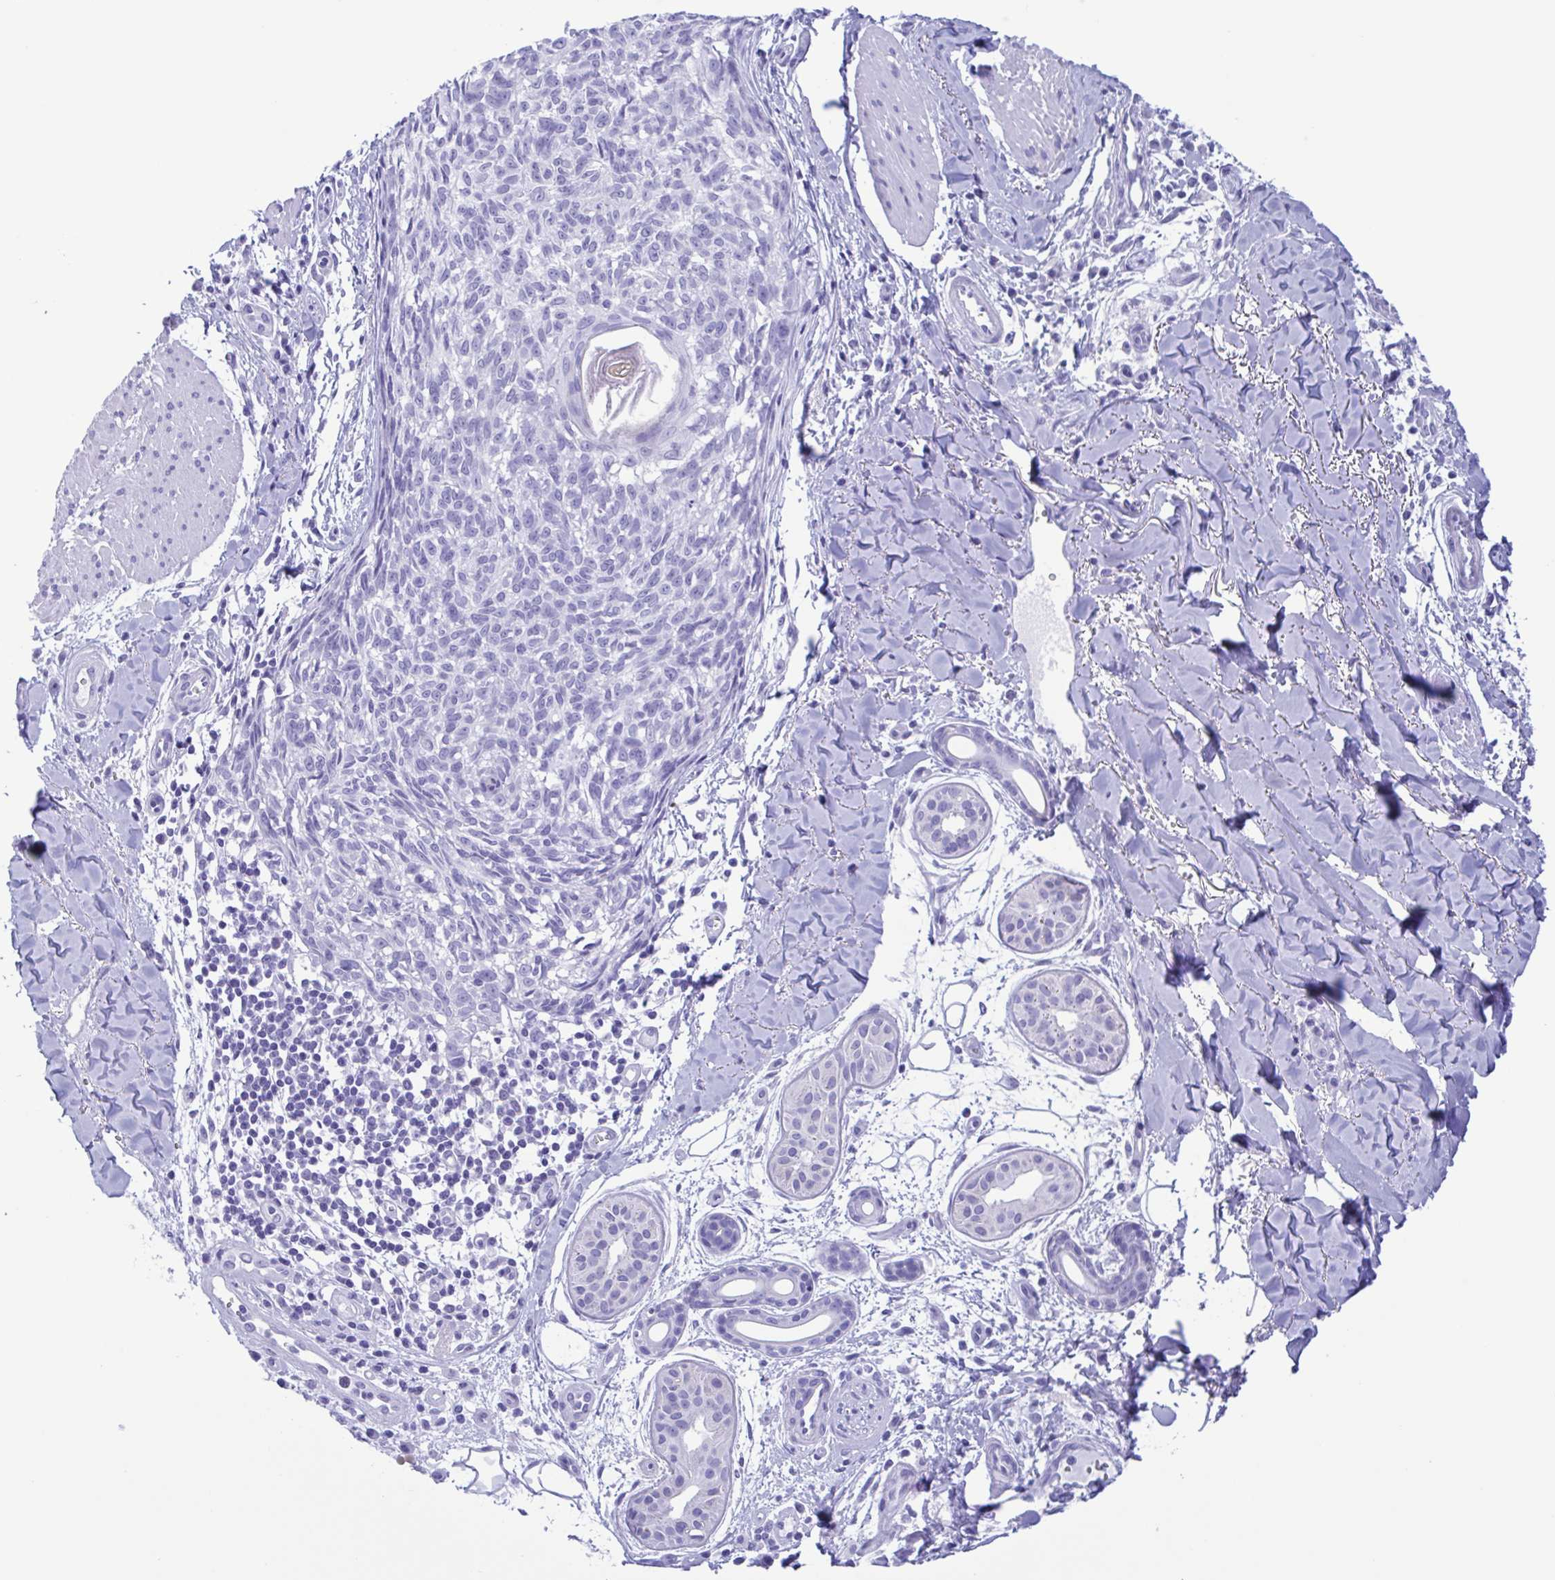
{"staining": {"intensity": "negative", "quantity": "none", "location": "none"}, "tissue": "melanoma", "cell_type": "Tumor cells", "image_type": "cancer", "snomed": [{"axis": "morphology", "description": "Malignant melanoma, NOS"}, {"axis": "topography", "description": "Skin"}], "caption": "Tumor cells show no significant protein expression in malignant melanoma.", "gene": "TSPY2", "patient": {"sex": "male", "age": 48}}